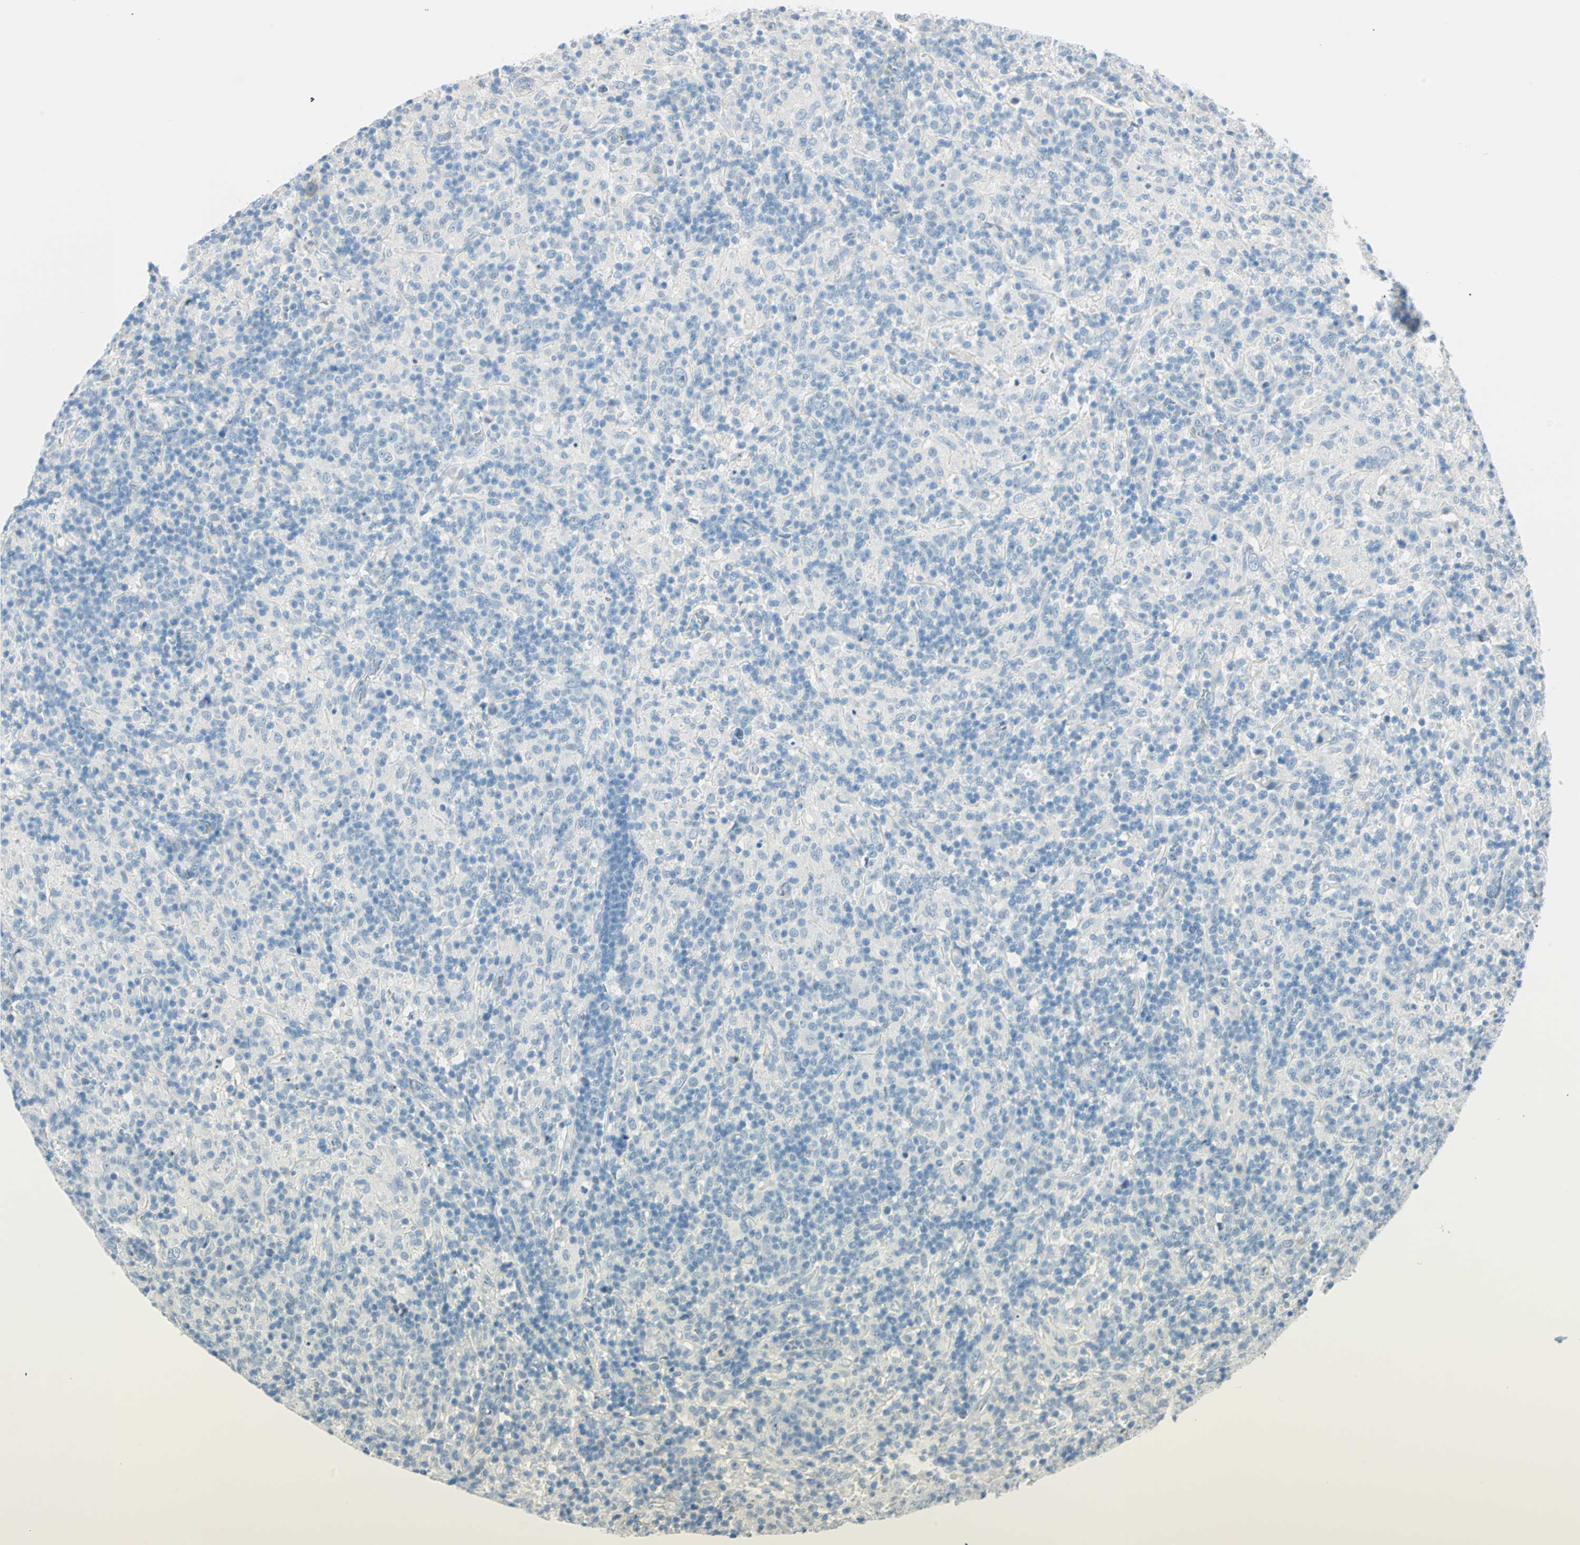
{"staining": {"intensity": "negative", "quantity": "none", "location": "none"}, "tissue": "lymphoma", "cell_type": "Tumor cells", "image_type": "cancer", "snomed": [{"axis": "morphology", "description": "Hodgkin's disease, NOS"}, {"axis": "topography", "description": "Lymph node"}], "caption": "IHC histopathology image of human Hodgkin's disease stained for a protein (brown), which exhibits no expression in tumor cells.", "gene": "MLLT10", "patient": {"sex": "male", "age": 70}}